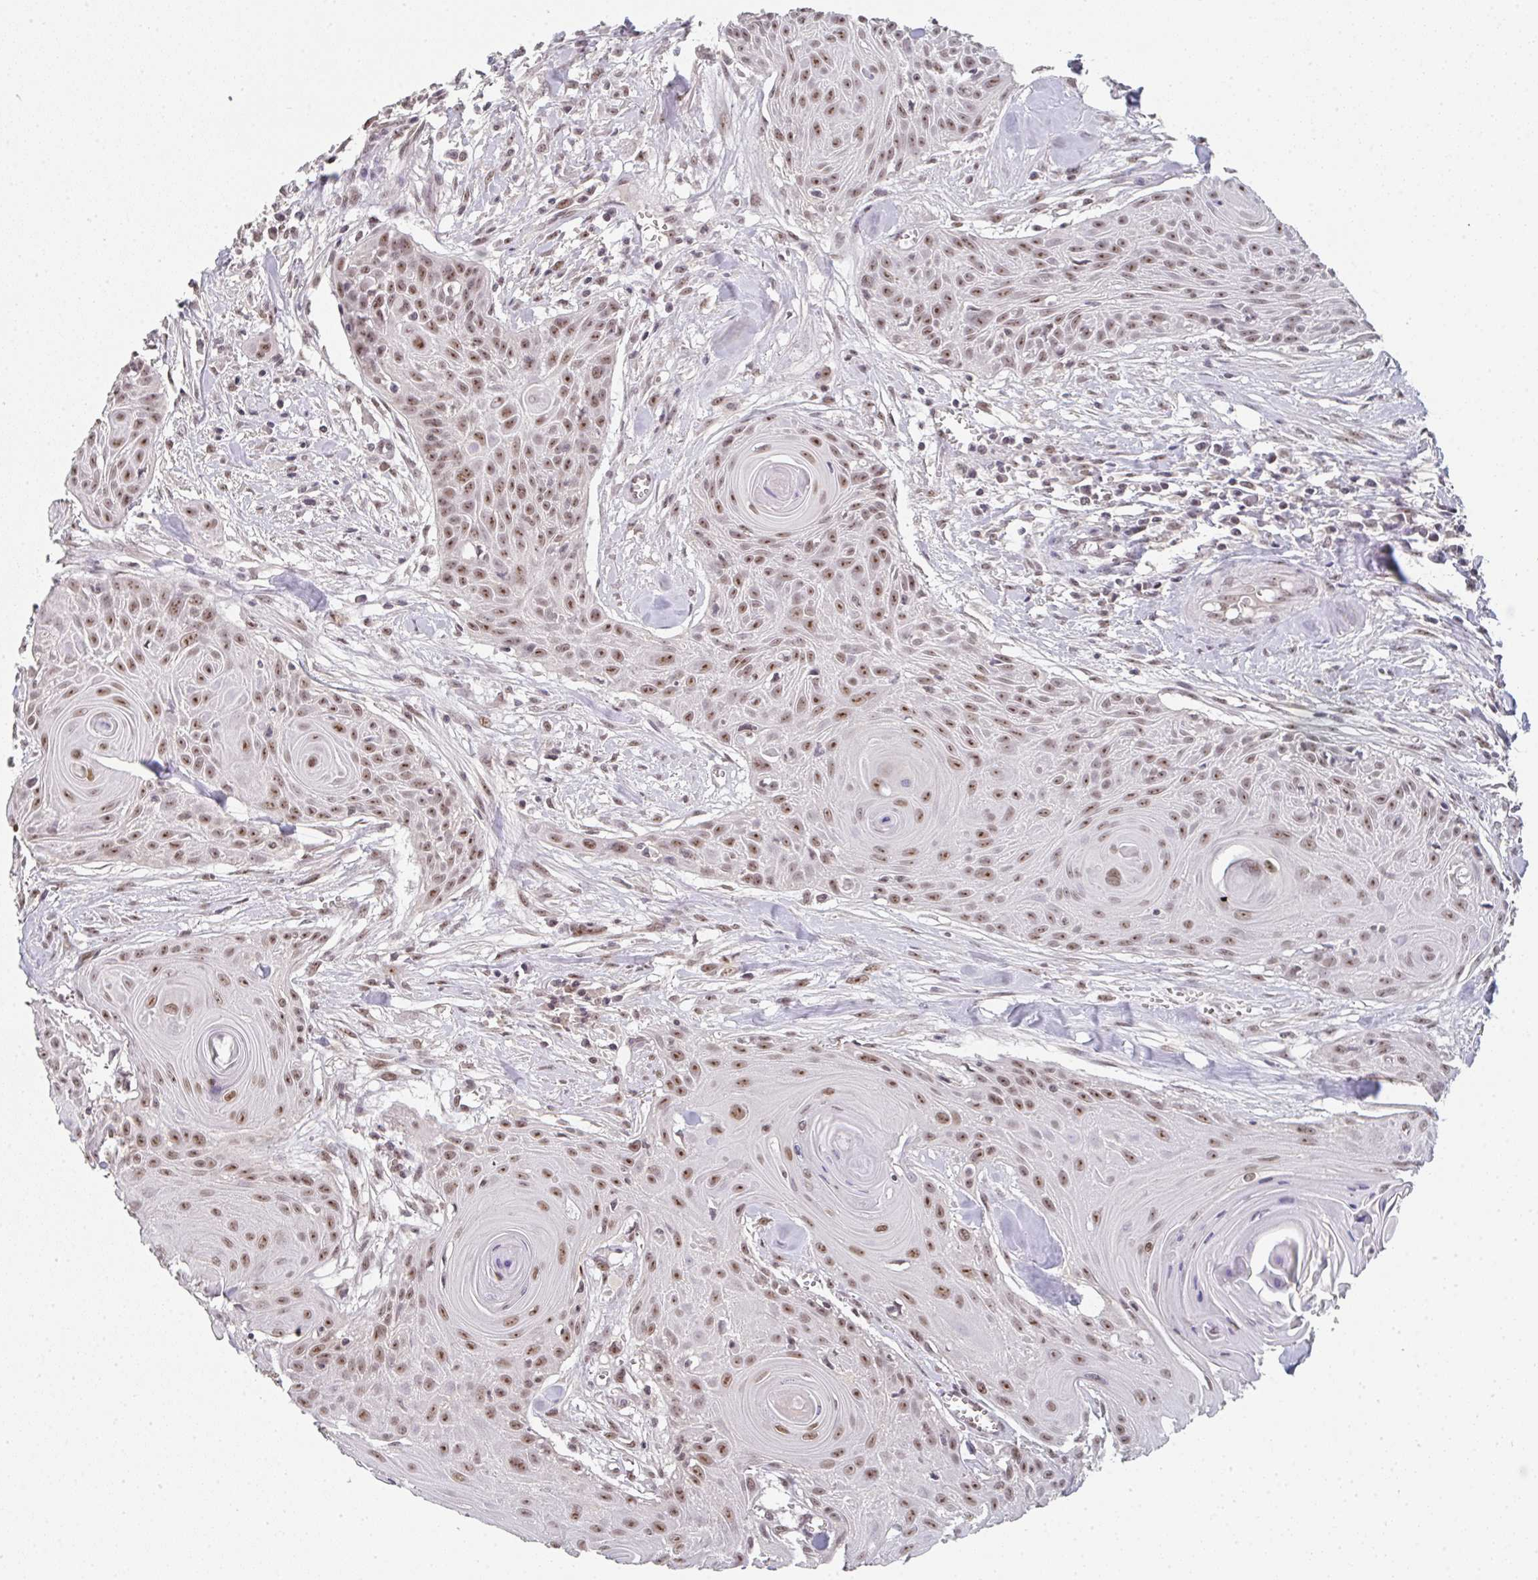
{"staining": {"intensity": "moderate", "quantity": ">75%", "location": "nuclear"}, "tissue": "head and neck cancer", "cell_type": "Tumor cells", "image_type": "cancer", "snomed": [{"axis": "morphology", "description": "Squamous cell carcinoma, NOS"}, {"axis": "topography", "description": "Lymph node"}, {"axis": "topography", "description": "Salivary gland"}, {"axis": "topography", "description": "Head-Neck"}], "caption": "This histopathology image exhibits immunohistochemistry staining of head and neck cancer (squamous cell carcinoma), with medium moderate nuclear positivity in approximately >75% of tumor cells.", "gene": "DKC1", "patient": {"sex": "female", "age": 74}}